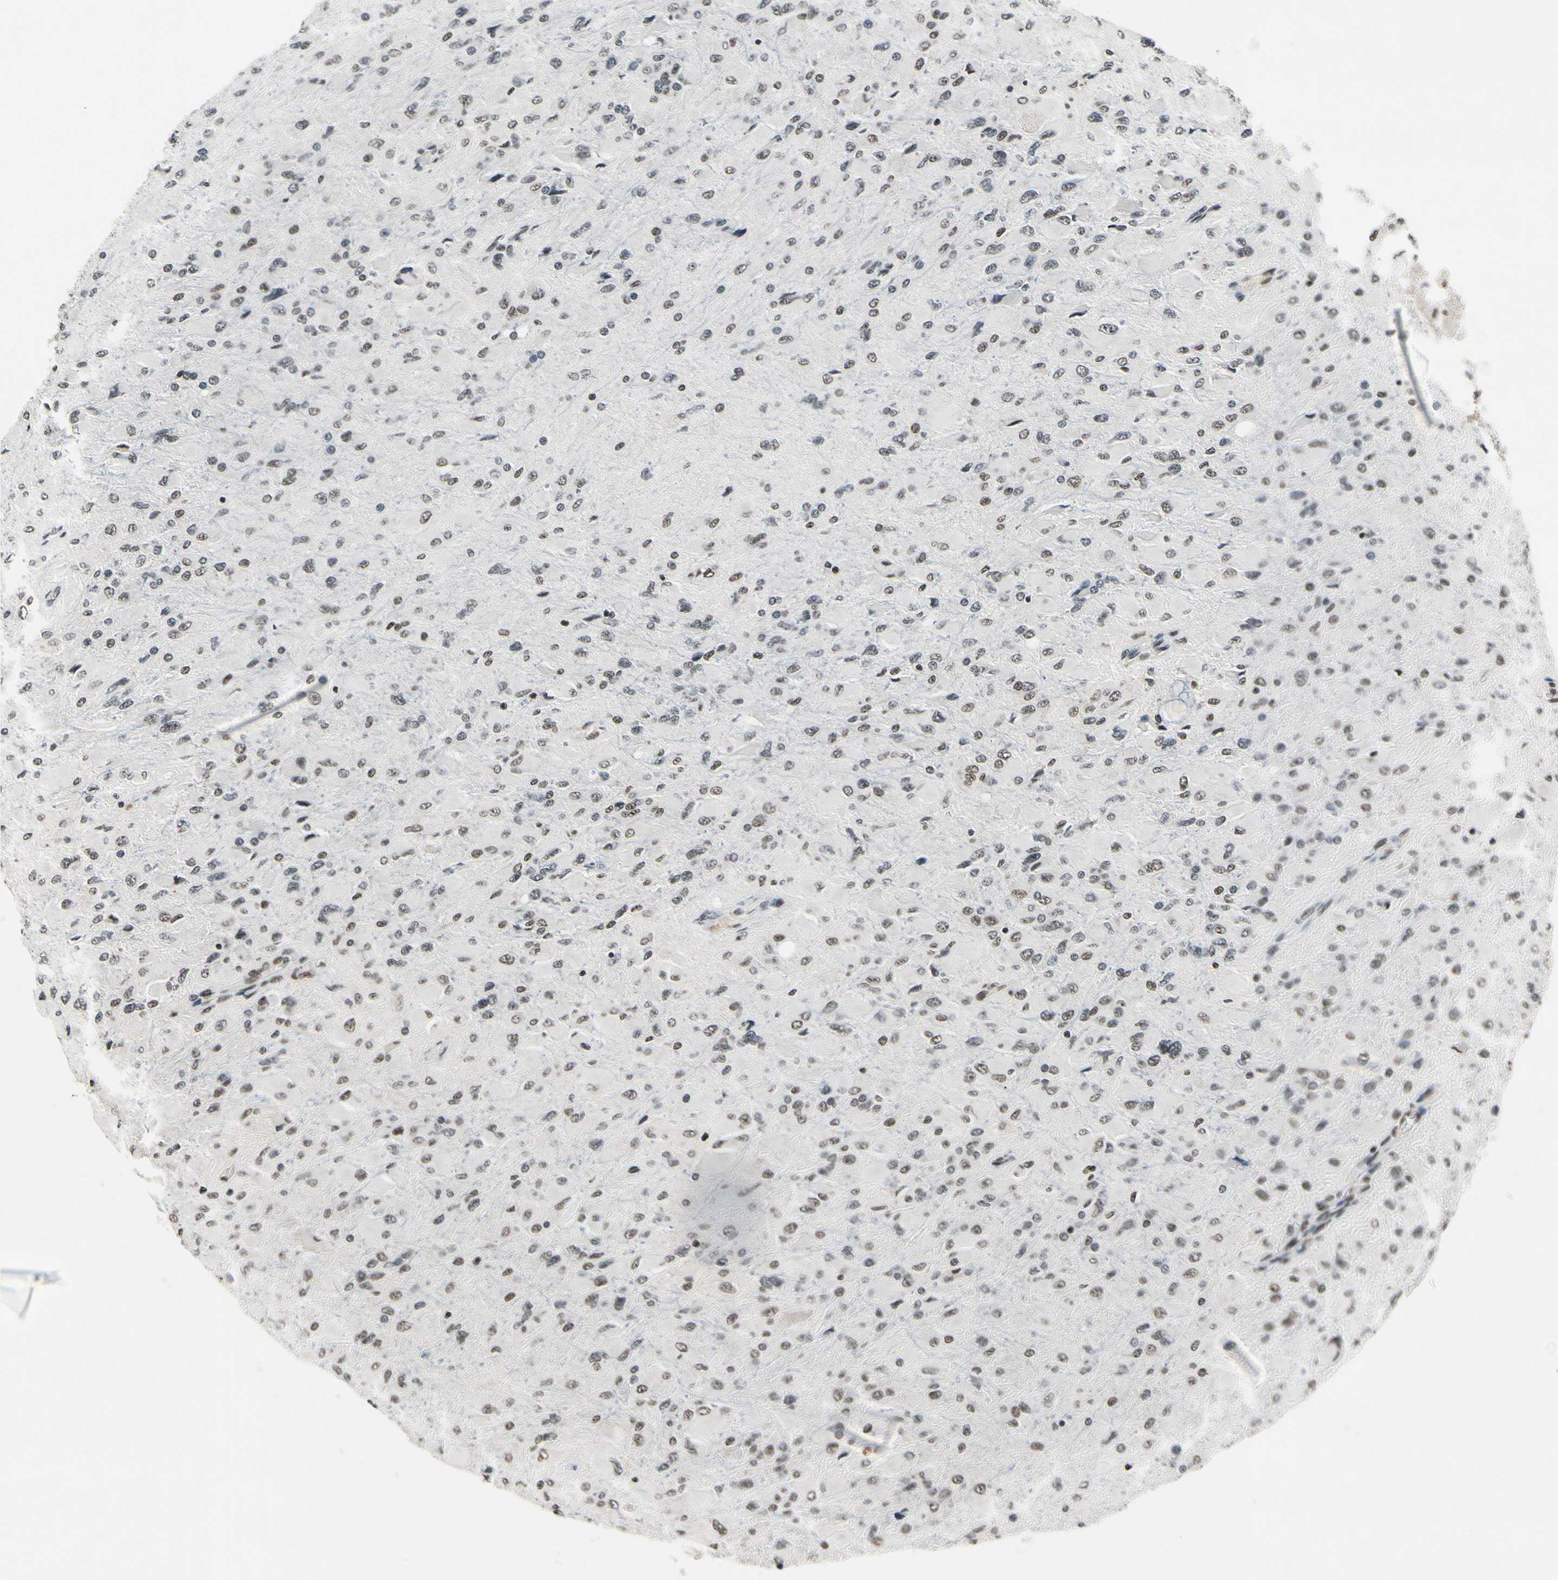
{"staining": {"intensity": "moderate", "quantity": ">75%", "location": "nuclear"}, "tissue": "glioma", "cell_type": "Tumor cells", "image_type": "cancer", "snomed": [{"axis": "morphology", "description": "Glioma, malignant, High grade"}, {"axis": "topography", "description": "Cerebral cortex"}], "caption": "Immunohistochemistry of glioma exhibits medium levels of moderate nuclear expression in about >75% of tumor cells.", "gene": "RECQL", "patient": {"sex": "female", "age": 36}}